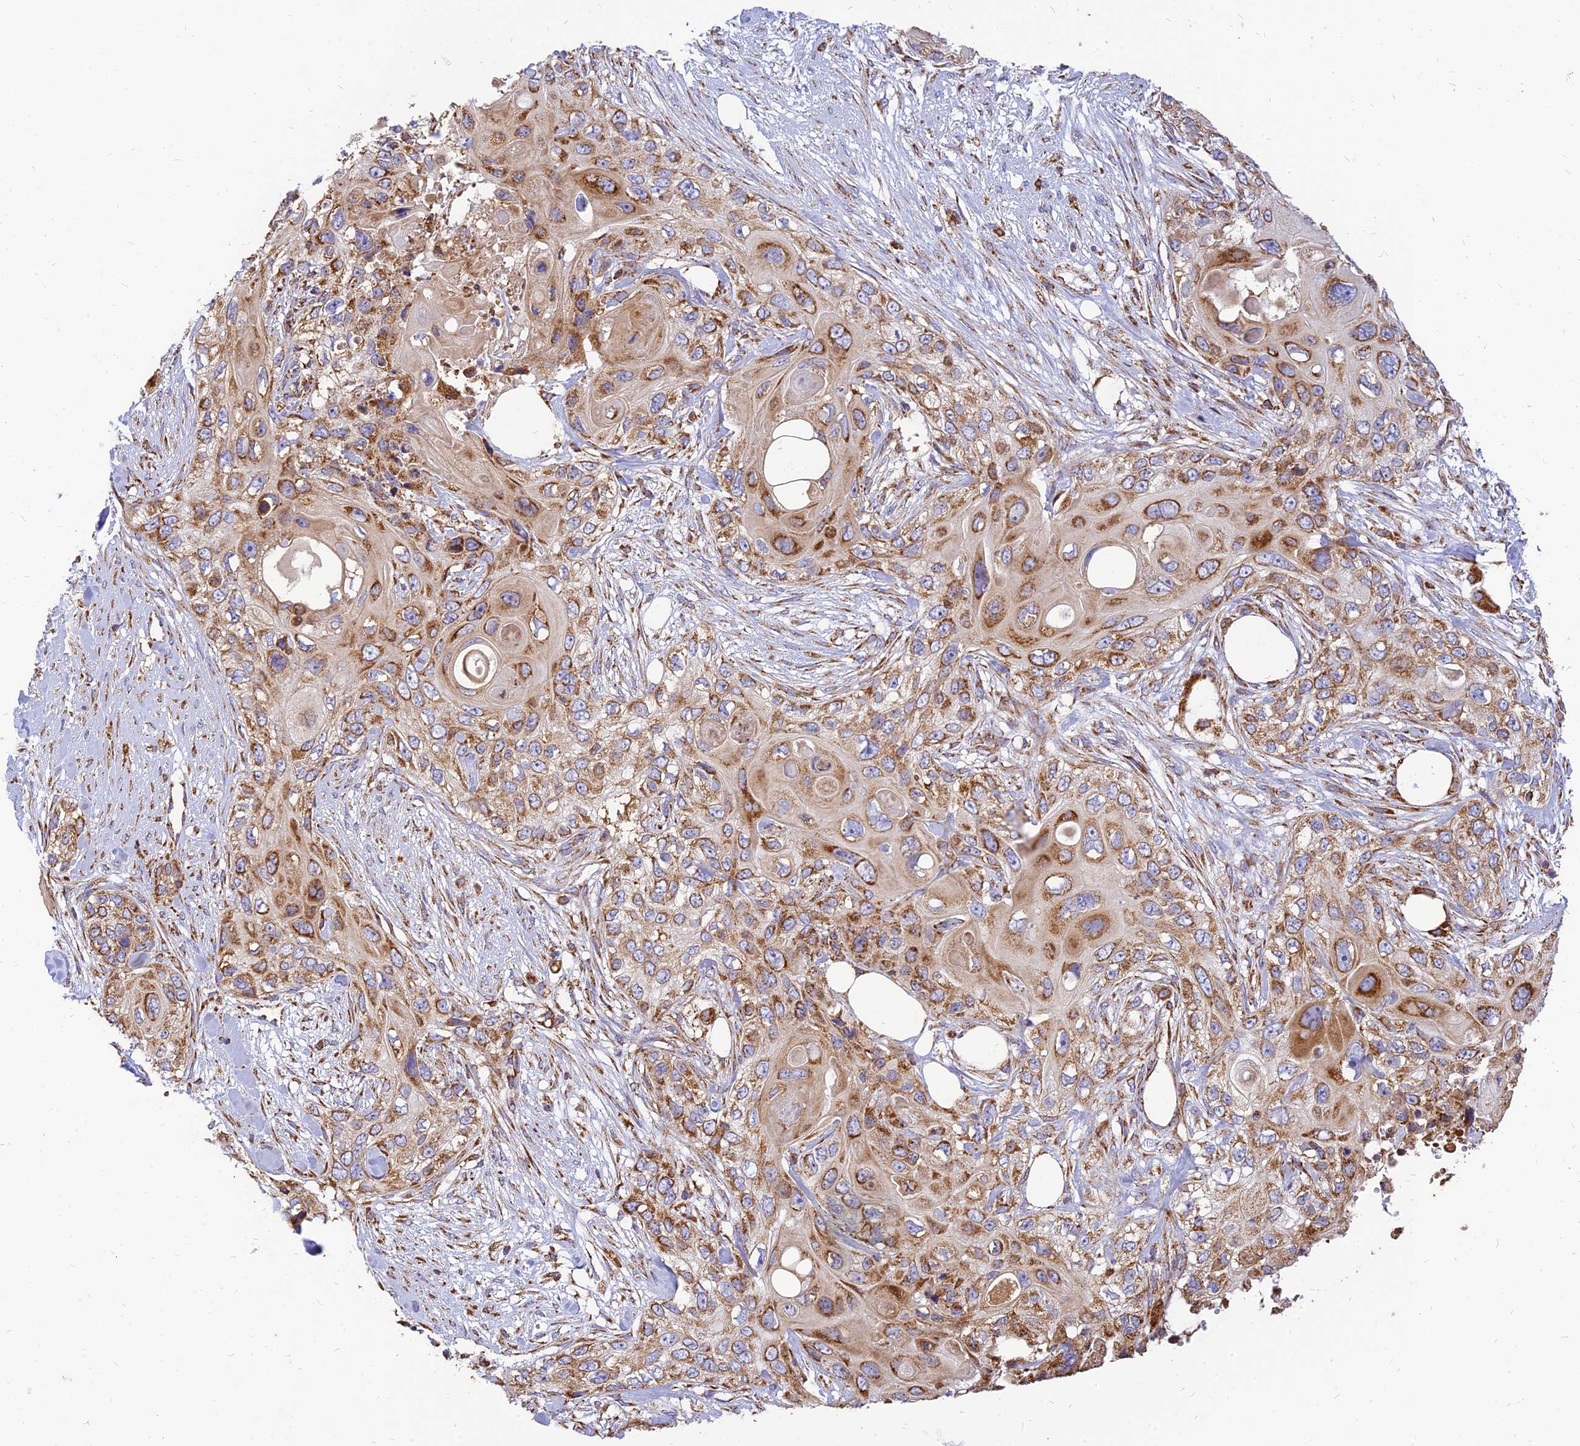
{"staining": {"intensity": "moderate", "quantity": ">75%", "location": "cytoplasmic/membranous"}, "tissue": "skin cancer", "cell_type": "Tumor cells", "image_type": "cancer", "snomed": [{"axis": "morphology", "description": "Normal tissue, NOS"}, {"axis": "morphology", "description": "Squamous cell carcinoma, NOS"}, {"axis": "topography", "description": "Skin"}], "caption": "Immunohistochemistry (IHC) of human squamous cell carcinoma (skin) shows medium levels of moderate cytoplasmic/membranous expression in approximately >75% of tumor cells. The staining was performed using DAB (3,3'-diaminobenzidine) to visualize the protein expression in brown, while the nuclei were stained in blue with hematoxylin (Magnification: 20x).", "gene": "THUMPD2", "patient": {"sex": "male", "age": 72}}